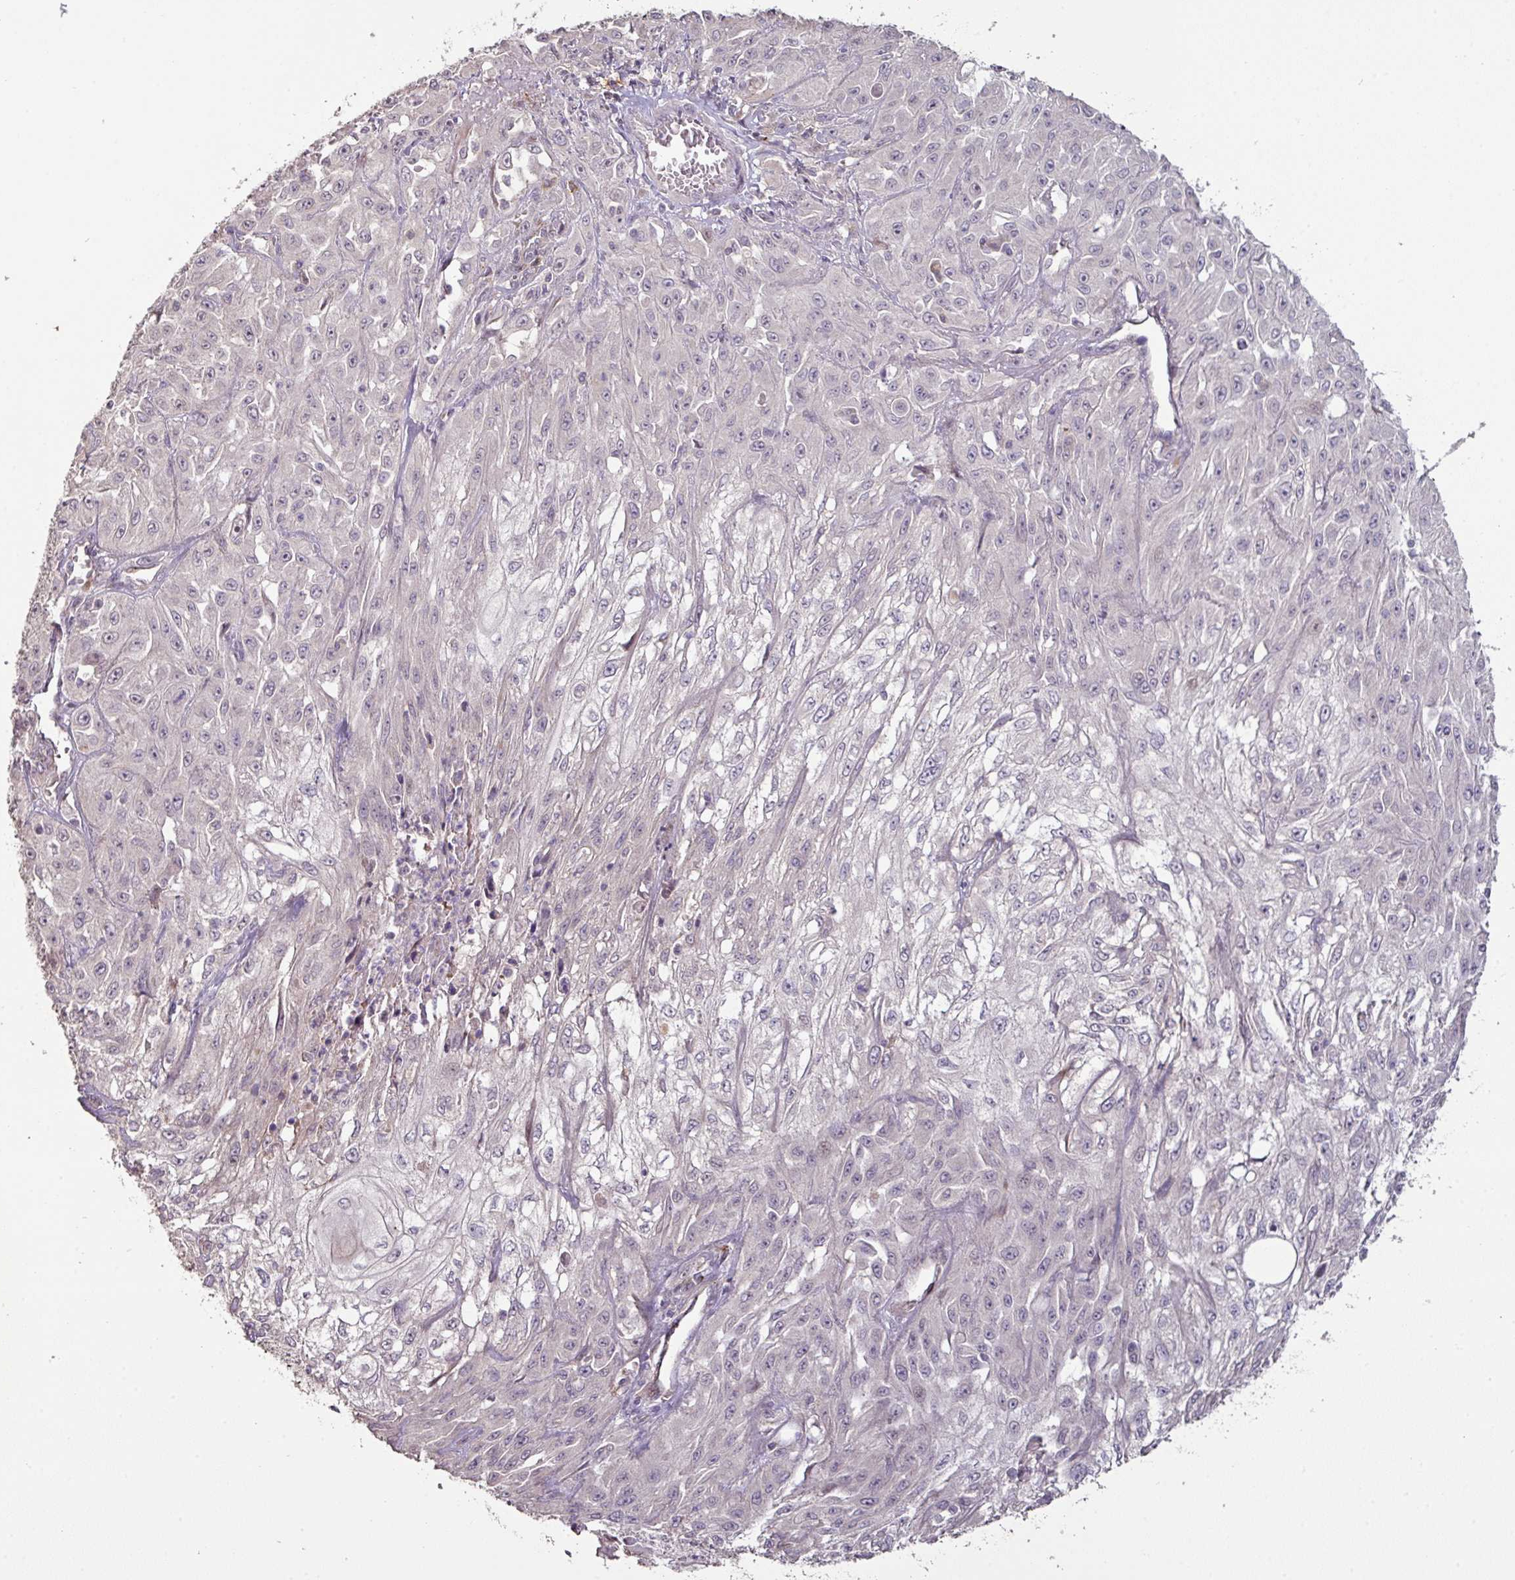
{"staining": {"intensity": "negative", "quantity": "none", "location": "none"}, "tissue": "skin cancer", "cell_type": "Tumor cells", "image_type": "cancer", "snomed": [{"axis": "morphology", "description": "Squamous cell carcinoma, NOS"}, {"axis": "morphology", "description": "Squamous cell carcinoma, metastatic, NOS"}, {"axis": "topography", "description": "Skin"}, {"axis": "topography", "description": "Lymph node"}], "caption": "Tumor cells are negative for protein expression in human skin cancer.", "gene": "CXCR5", "patient": {"sex": "male", "age": 75}}